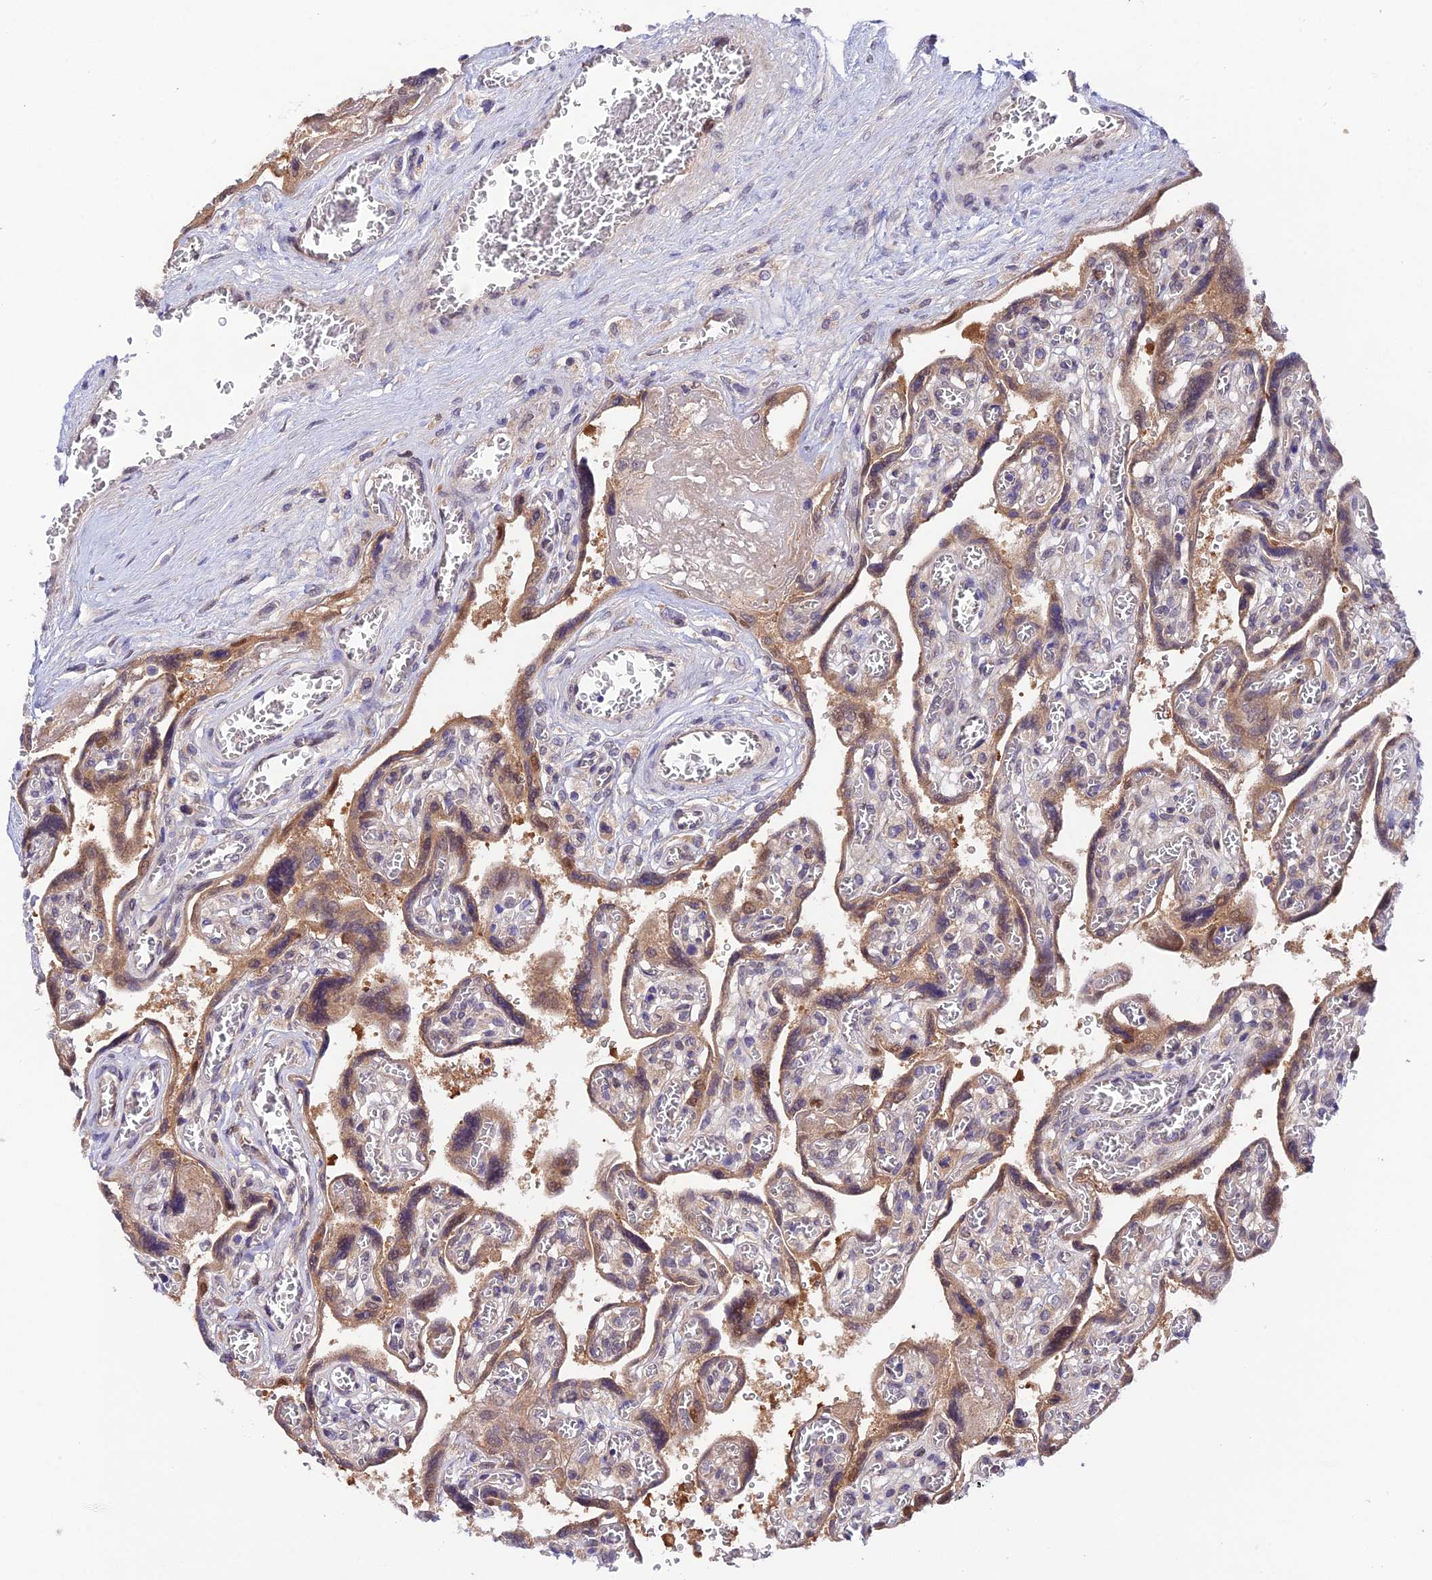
{"staining": {"intensity": "moderate", "quantity": ">75%", "location": "cytoplasmic/membranous"}, "tissue": "placenta", "cell_type": "Trophoblastic cells", "image_type": "normal", "snomed": [{"axis": "morphology", "description": "Normal tissue, NOS"}, {"axis": "topography", "description": "Placenta"}], "caption": "An immunohistochemistry (IHC) photomicrograph of benign tissue is shown. Protein staining in brown highlights moderate cytoplasmic/membranous positivity in placenta within trophoblastic cells.", "gene": "TRIM40", "patient": {"sex": "female", "age": 39}}